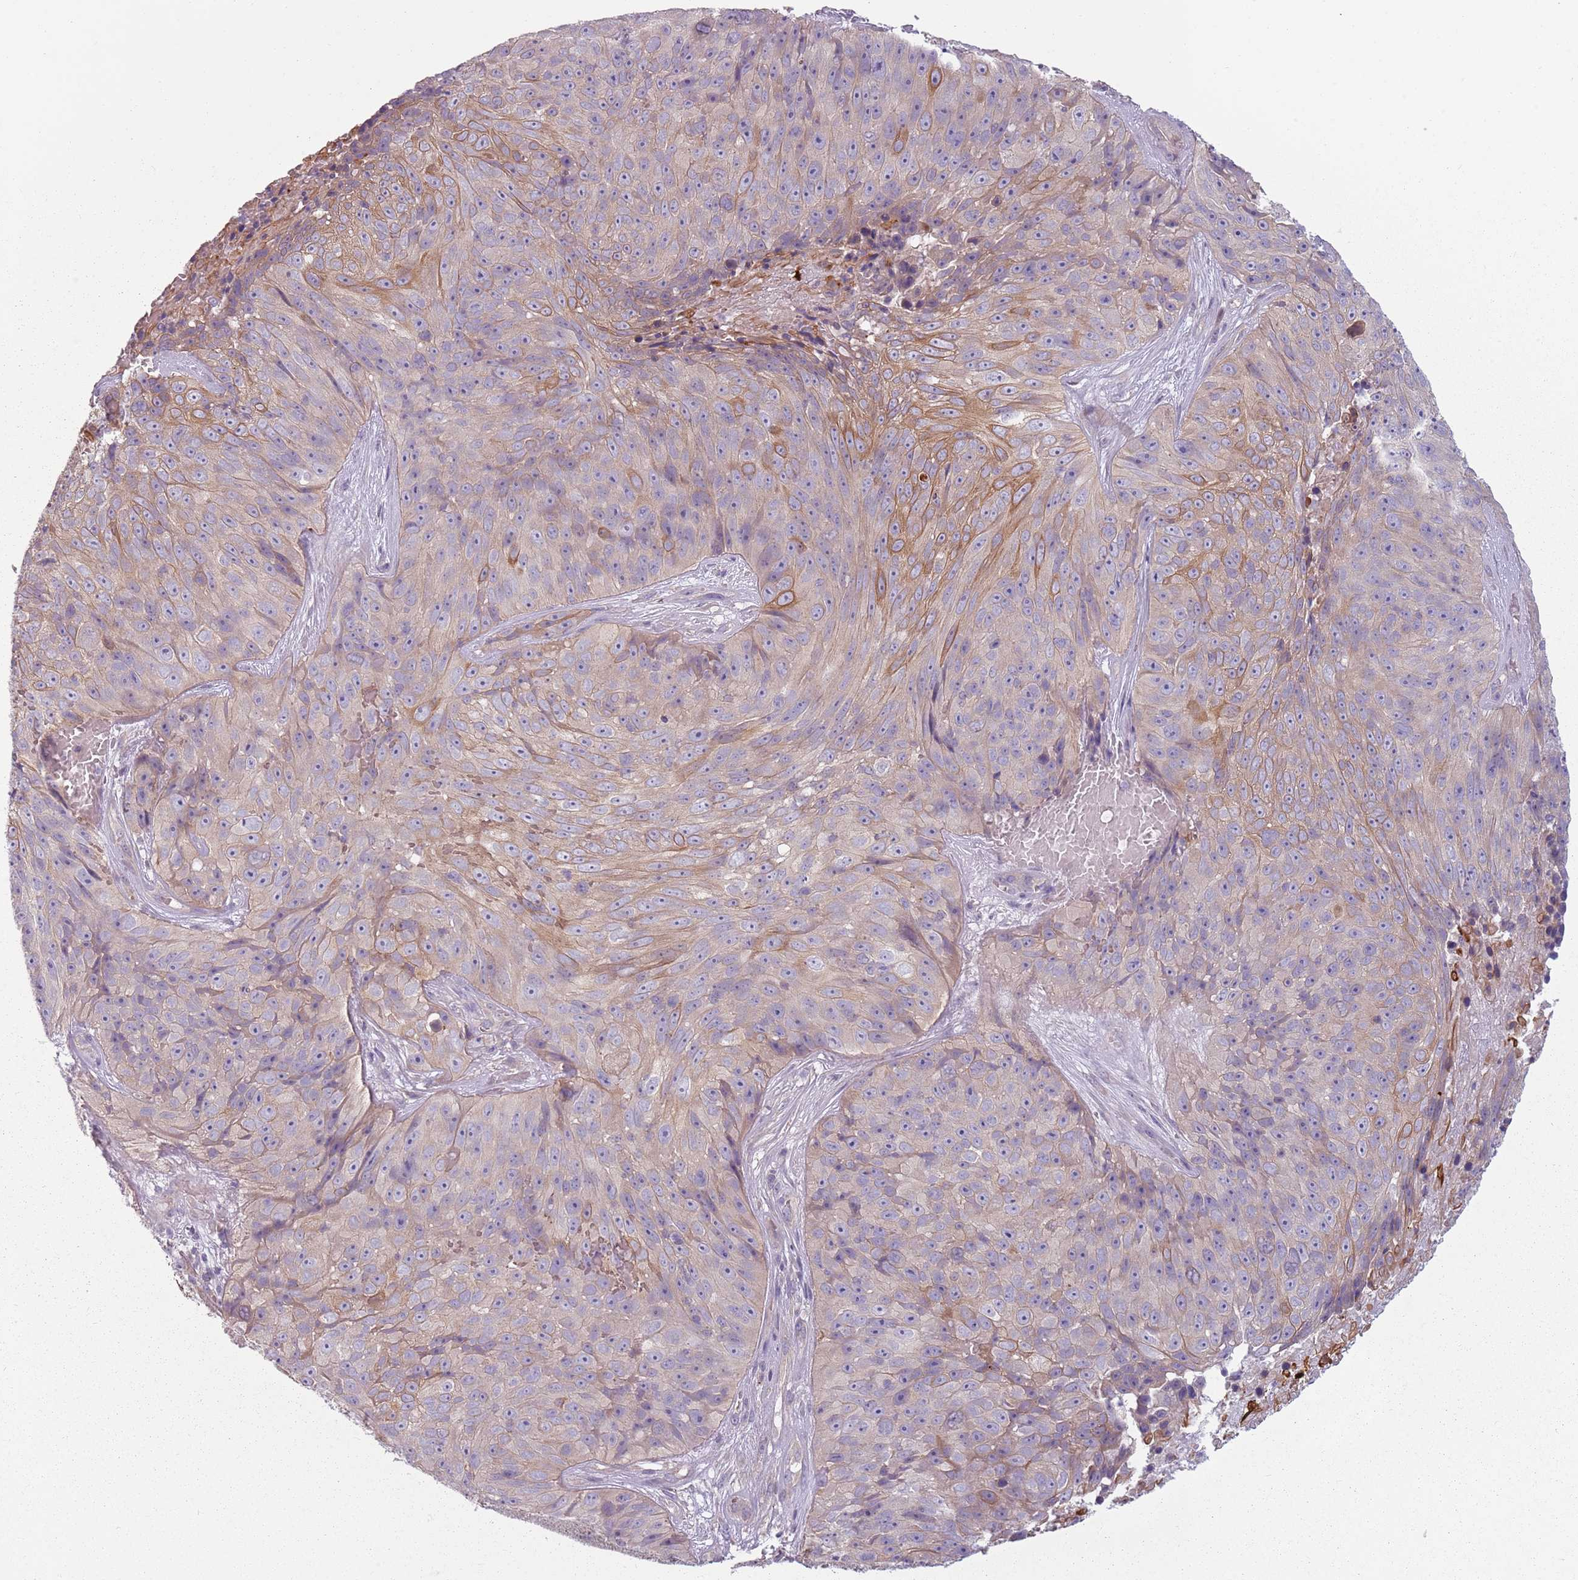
{"staining": {"intensity": "moderate", "quantity": "<25%", "location": "cytoplasmic/membranous"}, "tissue": "skin cancer", "cell_type": "Tumor cells", "image_type": "cancer", "snomed": [{"axis": "morphology", "description": "Squamous cell carcinoma, NOS"}, {"axis": "topography", "description": "Skin"}], "caption": "Immunohistochemistry (DAB) staining of skin cancer (squamous cell carcinoma) displays moderate cytoplasmic/membranous protein positivity in about <25% of tumor cells. (Brightfield microscopy of DAB IHC at high magnification).", "gene": "TLCD2", "patient": {"sex": "female", "age": 87}}